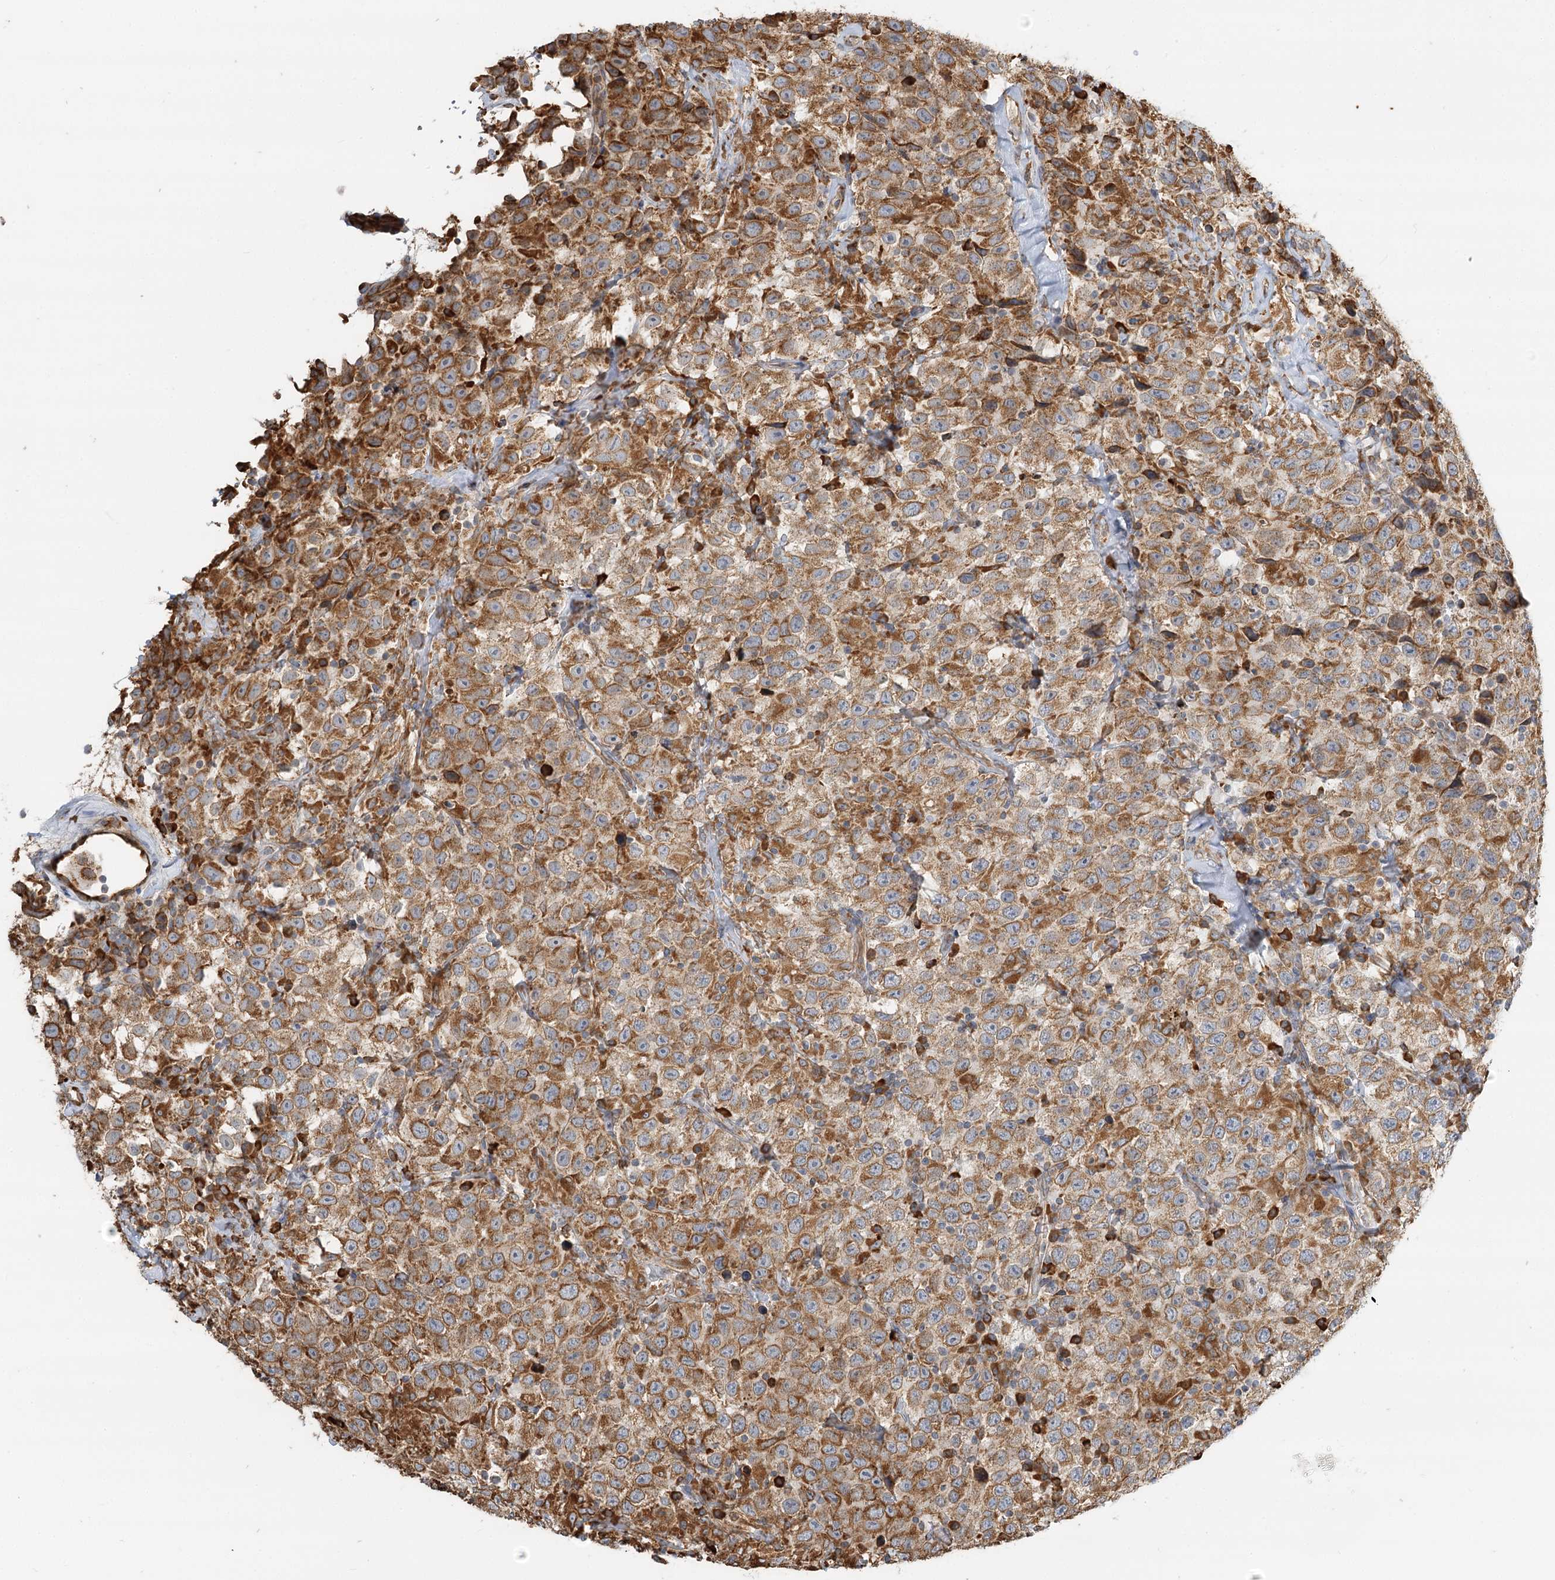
{"staining": {"intensity": "moderate", "quantity": ">75%", "location": "cytoplasmic/membranous"}, "tissue": "testis cancer", "cell_type": "Tumor cells", "image_type": "cancer", "snomed": [{"axis": "morphology", "description": "Seminoma, NOS"}, {"axis": "topography", "description": "Testis"}], "caption": "Protein staining demonstrates moderate cytoplasmic/membranous expression in about >75% of tumor cells in testis seminoma.", "gene": "TAS1R1", "patient": {"sex": "male", "age": 41}}